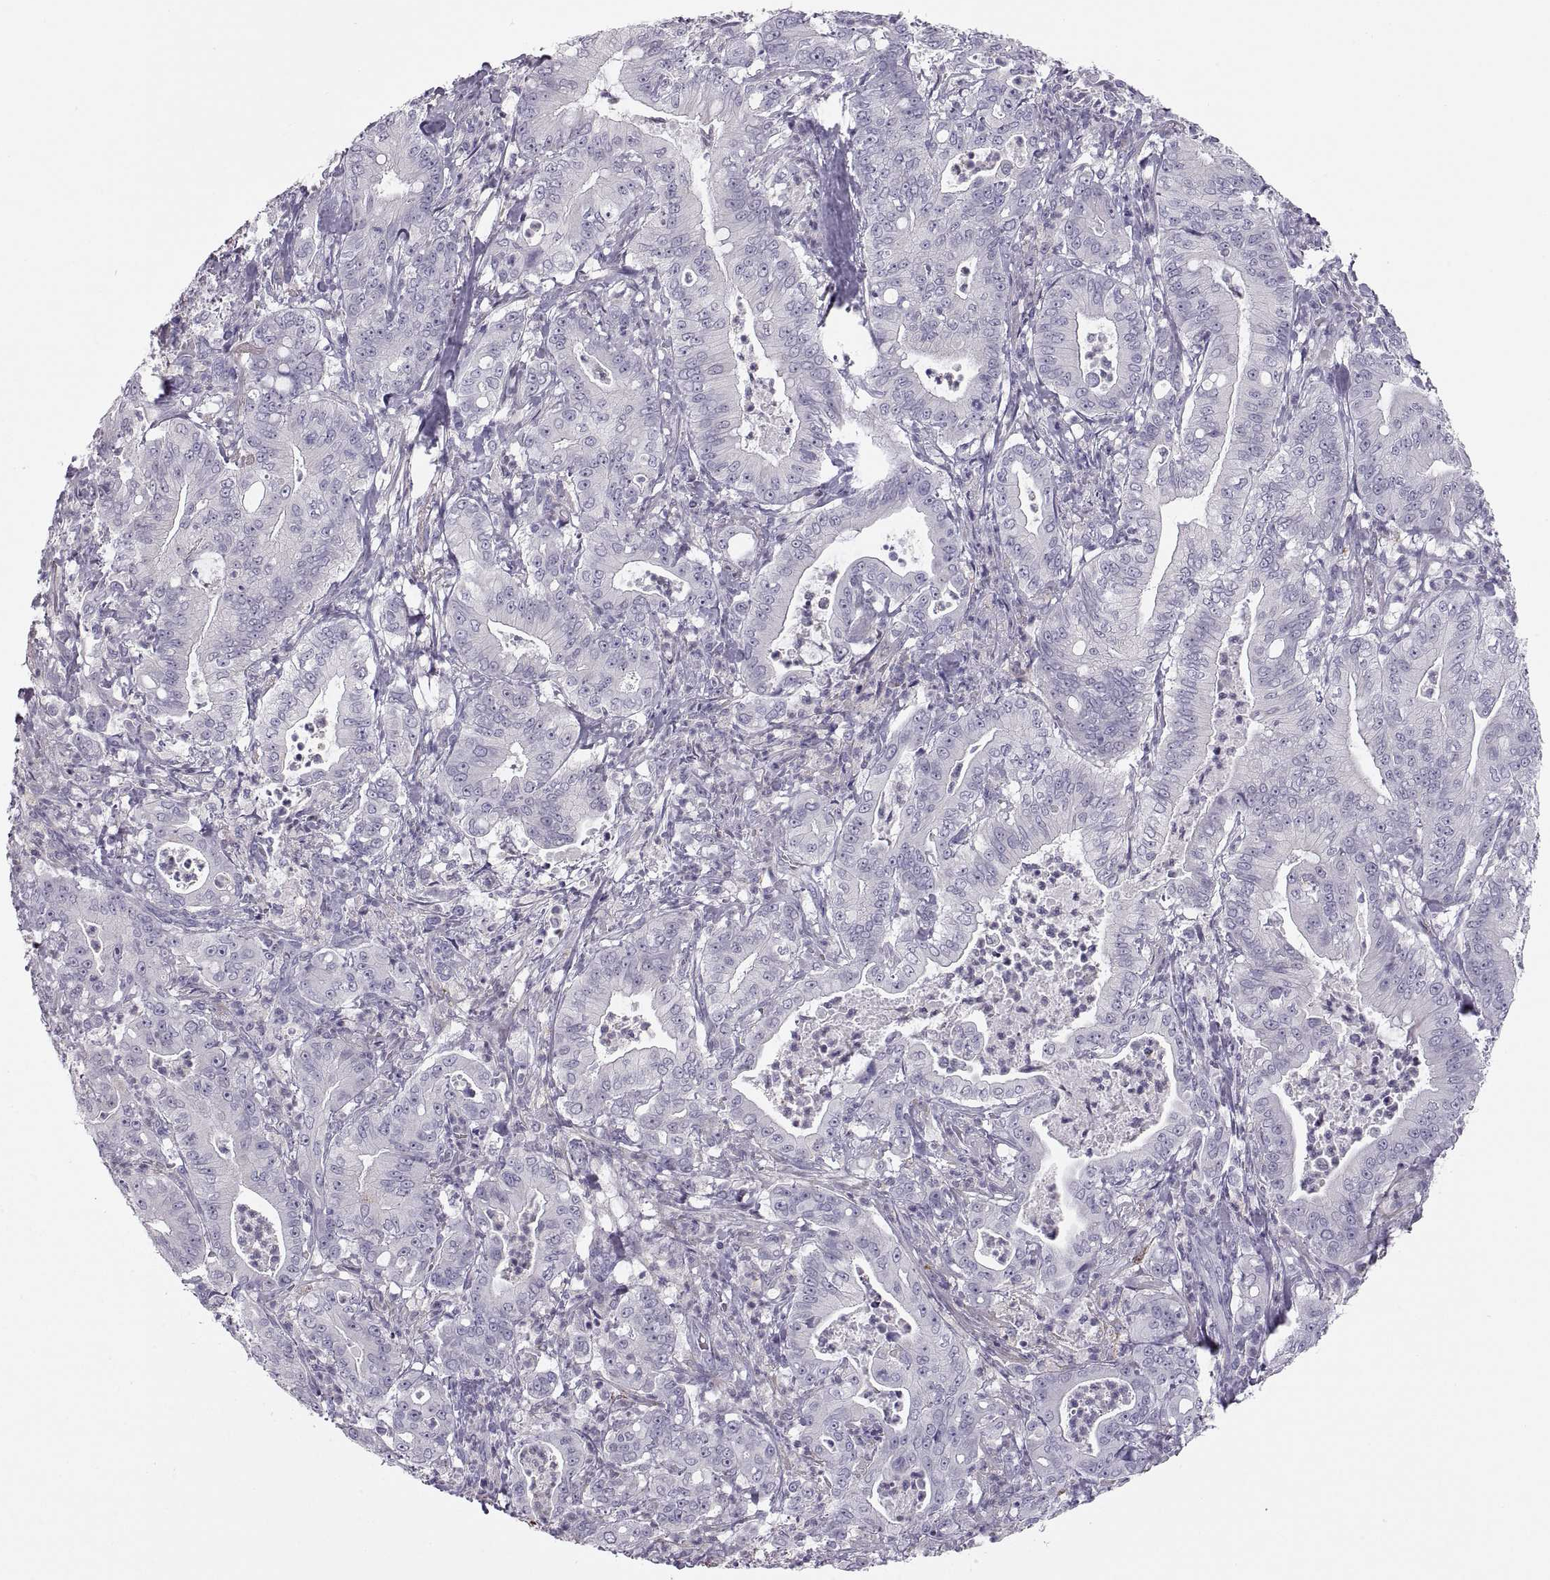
{"staining": {"intensity": "negative", "quantity": "none", "location": "none"}, "tissue": "pancreatic cancer", "cell_type": "Tumor cells", "image_type": "cancer", "snomed": [{"axis": "morphology", "description": "Adenocarcinoma, NOS"}, {"axis": "topography", "description": "Pancreas"}], "caption": "High power microscopy micrograph of an IHC photomicrograph of adenocarcinoma (pancreatic), revealing no significant positivity in tumor cells. (Stains: DAB IHC with hematoxylin counter stain, Microscopy: brightfield microscopy at high magnification).", "gene": "COL9A3", "patient": {"sex": "male", "age": 71}}